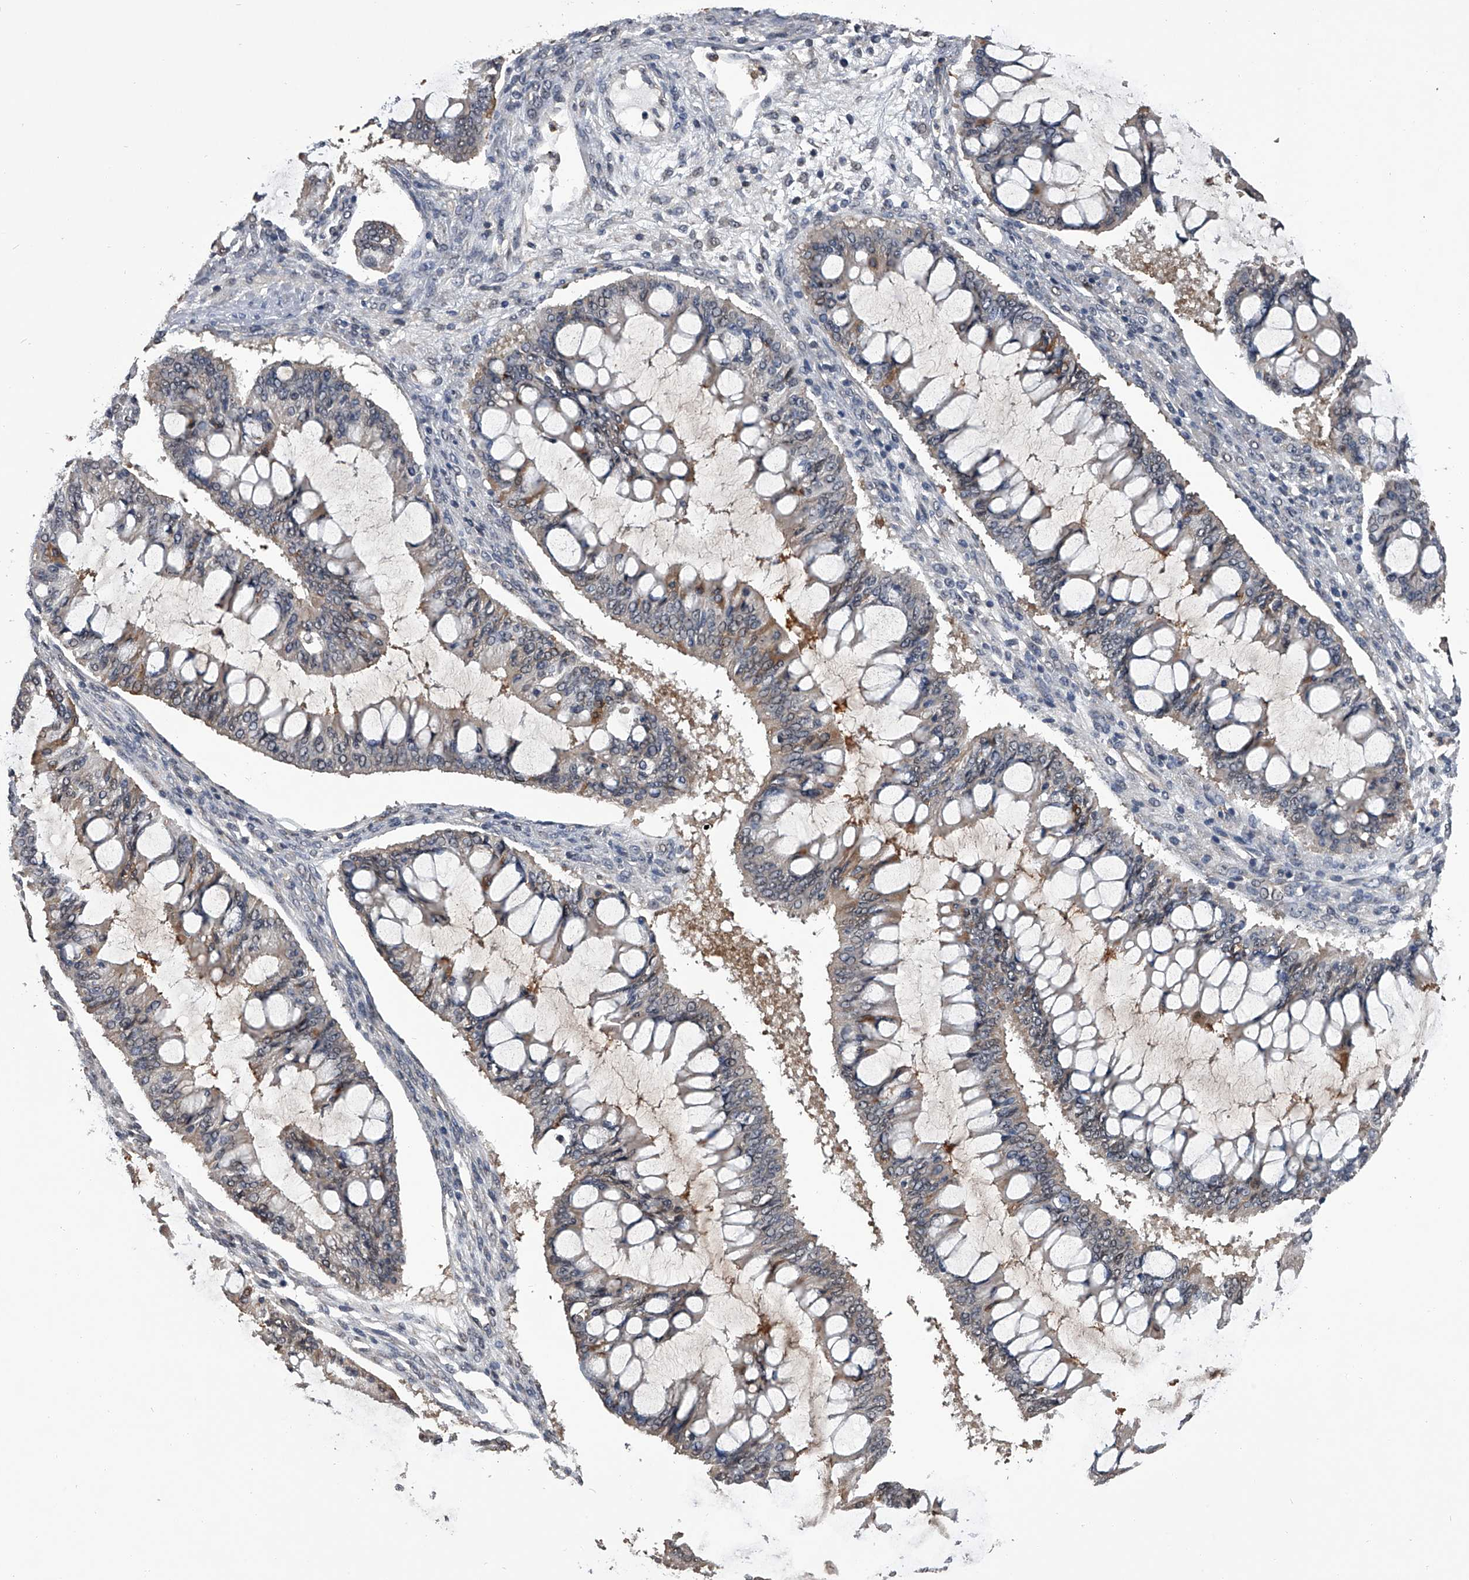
{"staining": {"intensity": "moderate", "quantity": "<25%", "location": "cytoplasmic/membranous"}, "tissue": "ovarian cancer", "cell_type": "Tumor cells", "image_type": "cancer", "snomed": [{"axis": "morphology", "description": "Cystadenocarcinoma, mucinous, NOS"}, {"axis": "topography", "description": "Ovary"}], "caption": "Ovarian cancer (mucinous cystadenocarcinoma) stained with a brown dye exhibits moderate cytoplasmic/membranous positive positivity in about <25% of tumor cells.", "gene": "TSNAX", "patient": {"sex": "female", "age": 73}}